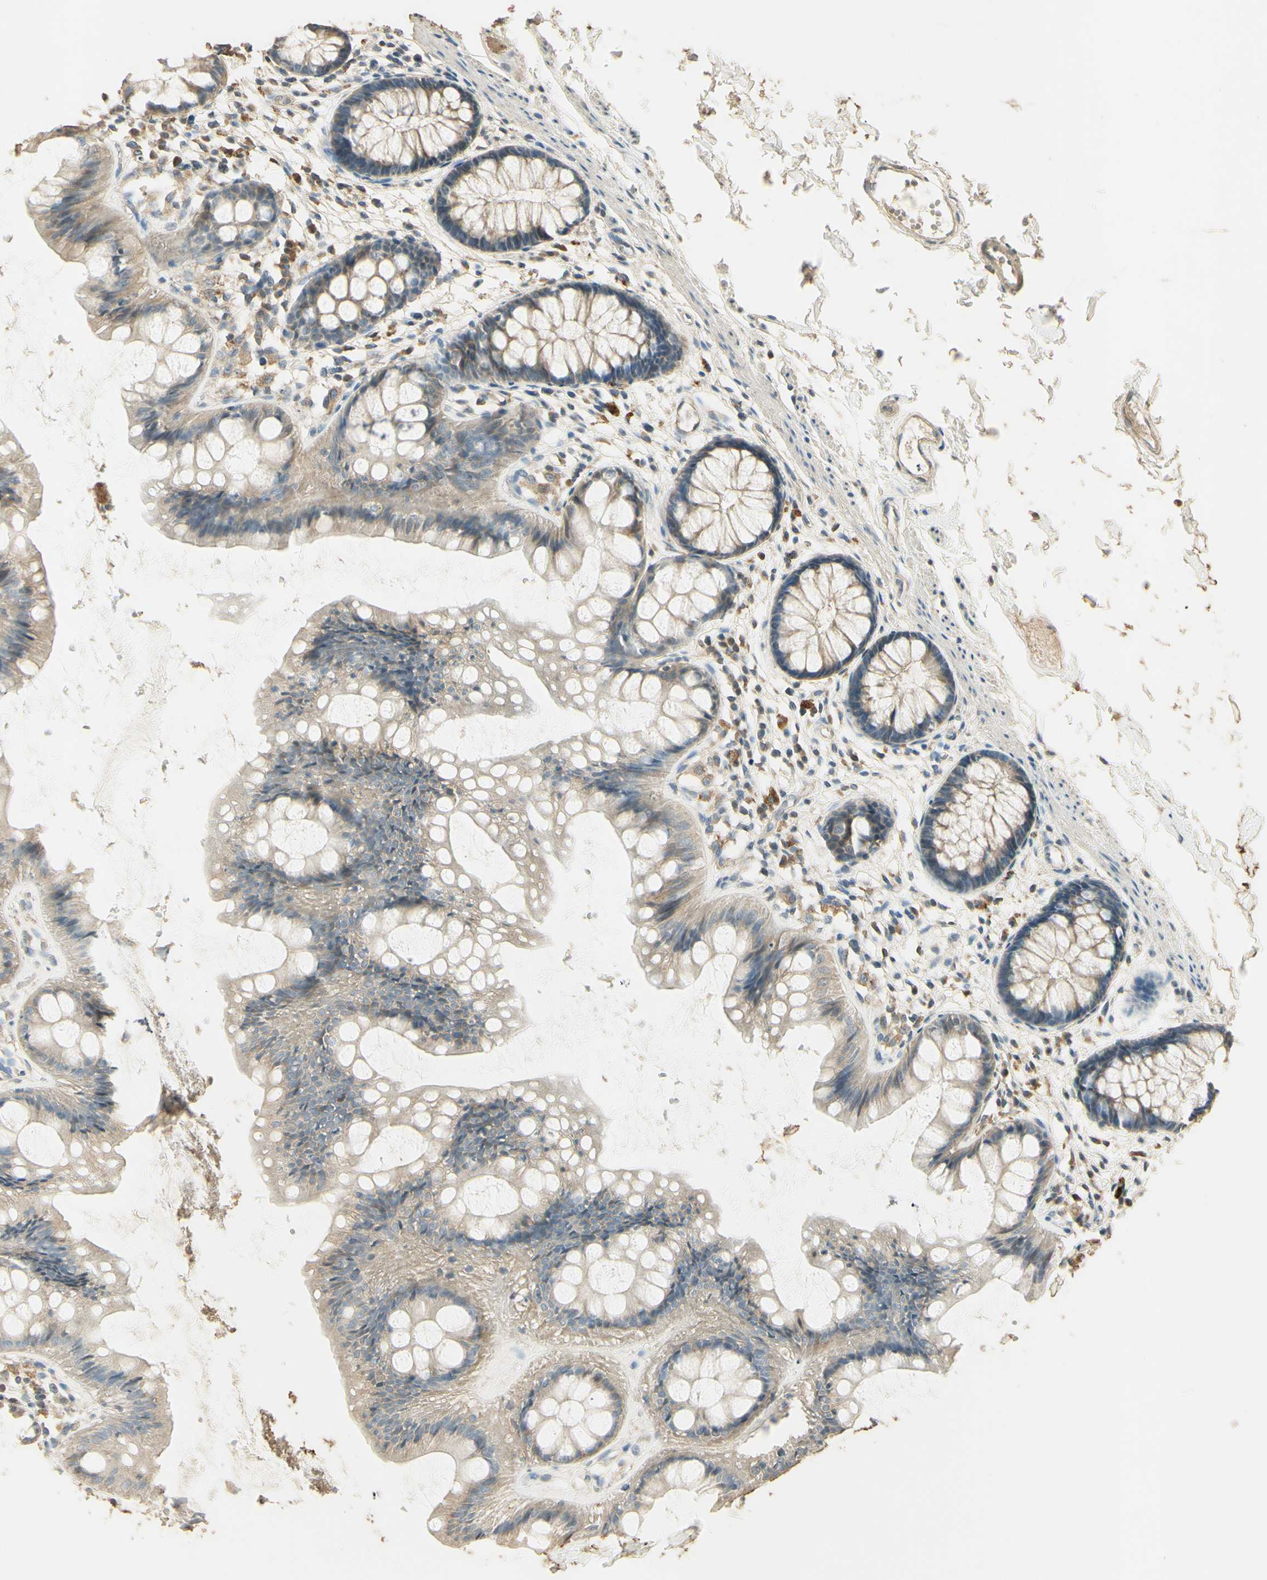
{"staining": {"intensity": "weak", "quantity": "<25%", "location": "cytoplasmic/membranous"}, "tissue": "rectum", "cell_type": "Glandular cells", "image_type": "normal", "snomed": [{"axis": "morphology", "description": "Normal tissue, NOS"}, {"axis": "topography", "description": "Rectum"}], "caption": "High magnification brightfield microscopy of normal rectum stained with DAB (3,3'-diaminobenzidine) (brown) and counterstained with hematoxylin (blue): glandular cells show no significant expression.", "gene": "ARHGEF17", "patient": {"sex": "female", "age": 66}}